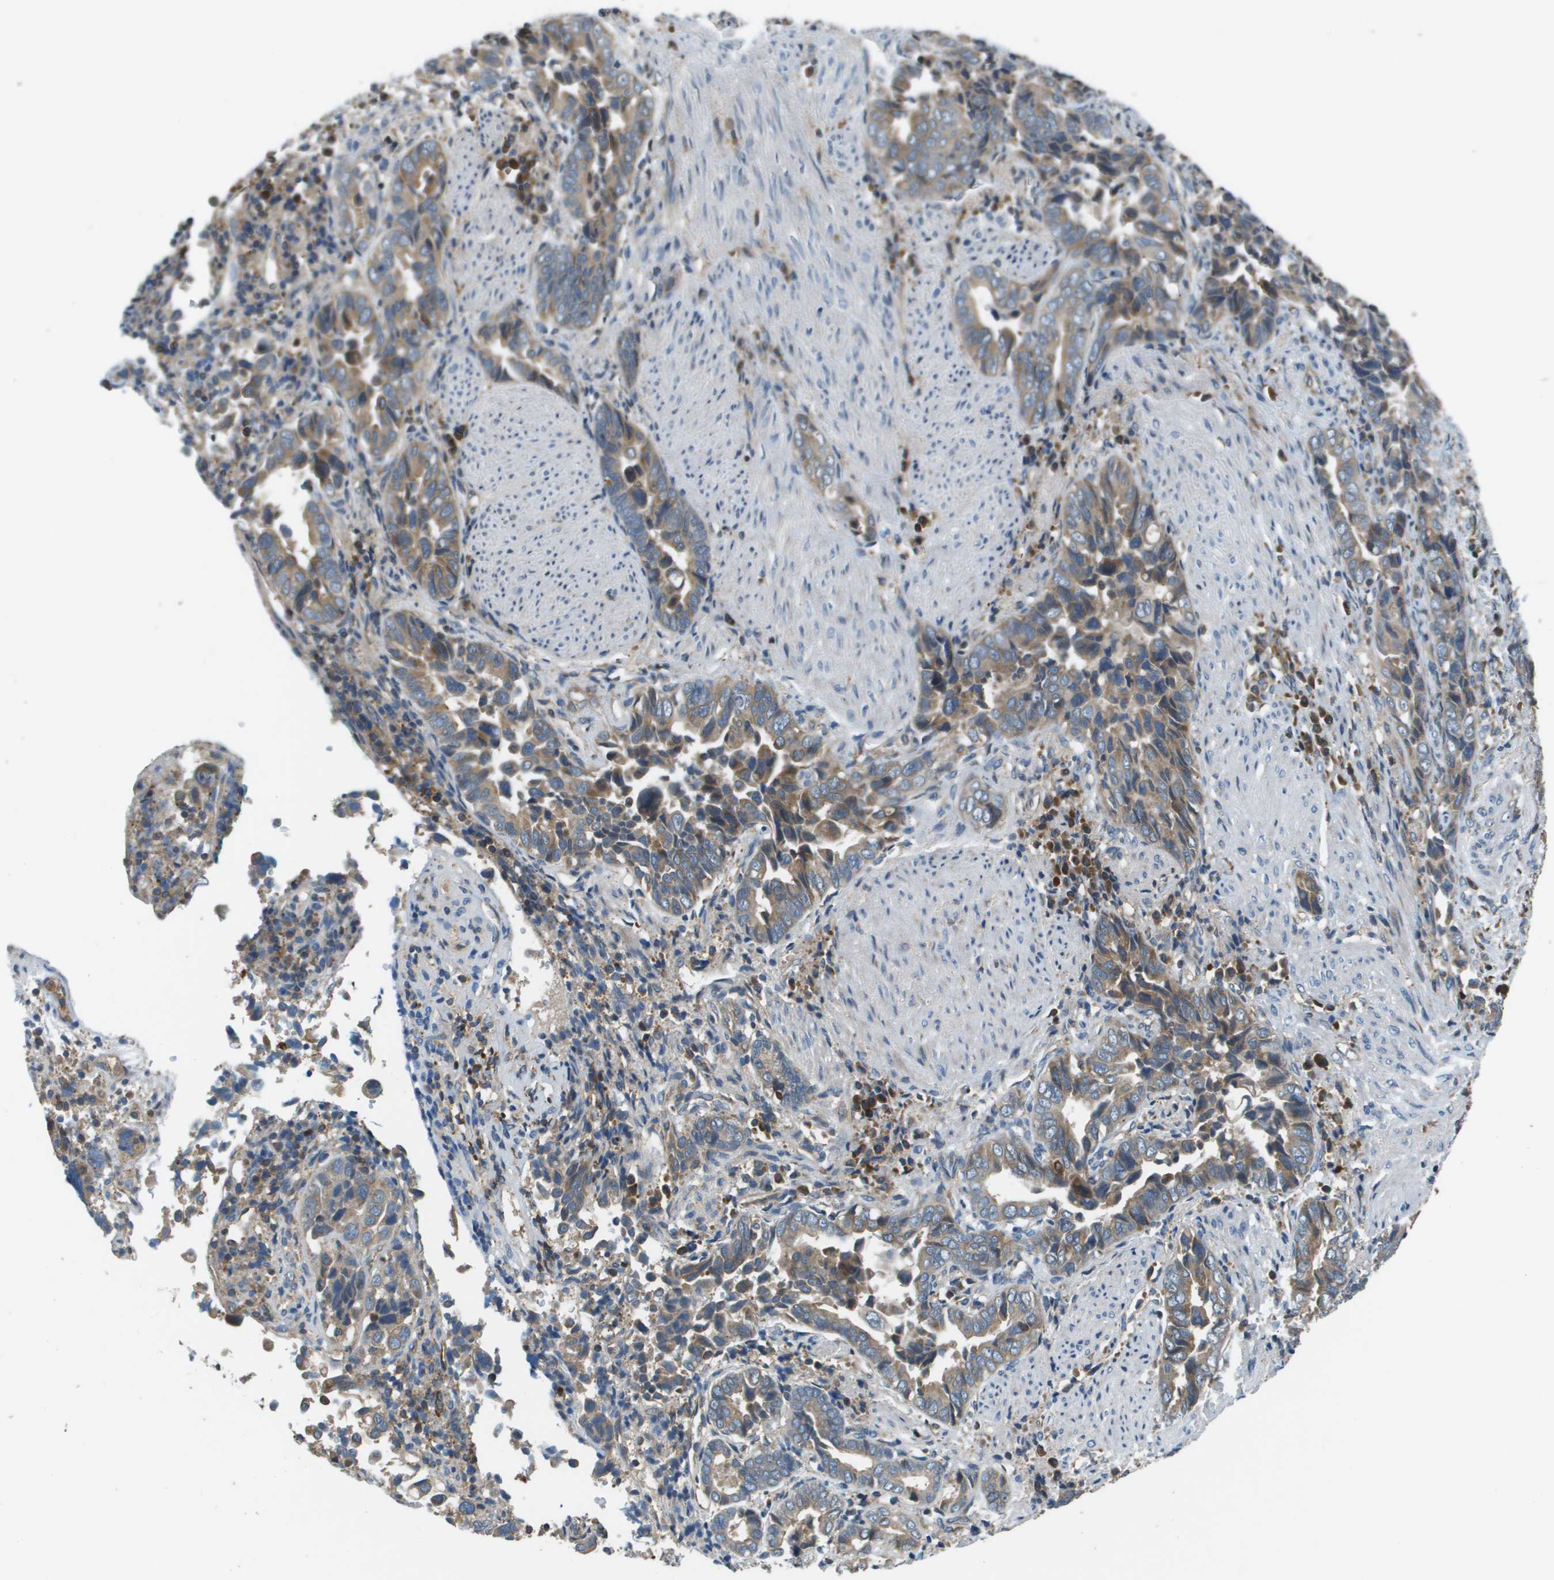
{"staining": {"intensity": "moderate", "quantity": "25%-75%", "location": "cytoplasmic/membranous"}, "tissue": "liver cancer", "cell_type": "Tumor cells", "image_type": "cancer", "snomed": [{"axis": "morphology", "description": "Cholangiocarcinoma"}, {"axis": "topography", "description": "Liver"}], "caption": "Moderate cytoplasmic/membranous protein staining is identified in about 25%-75% of tumor cells in liver cholangiocarcinoma.", "gene": "SAMSN1", "patient": {"sex": "female", "age": 79}}